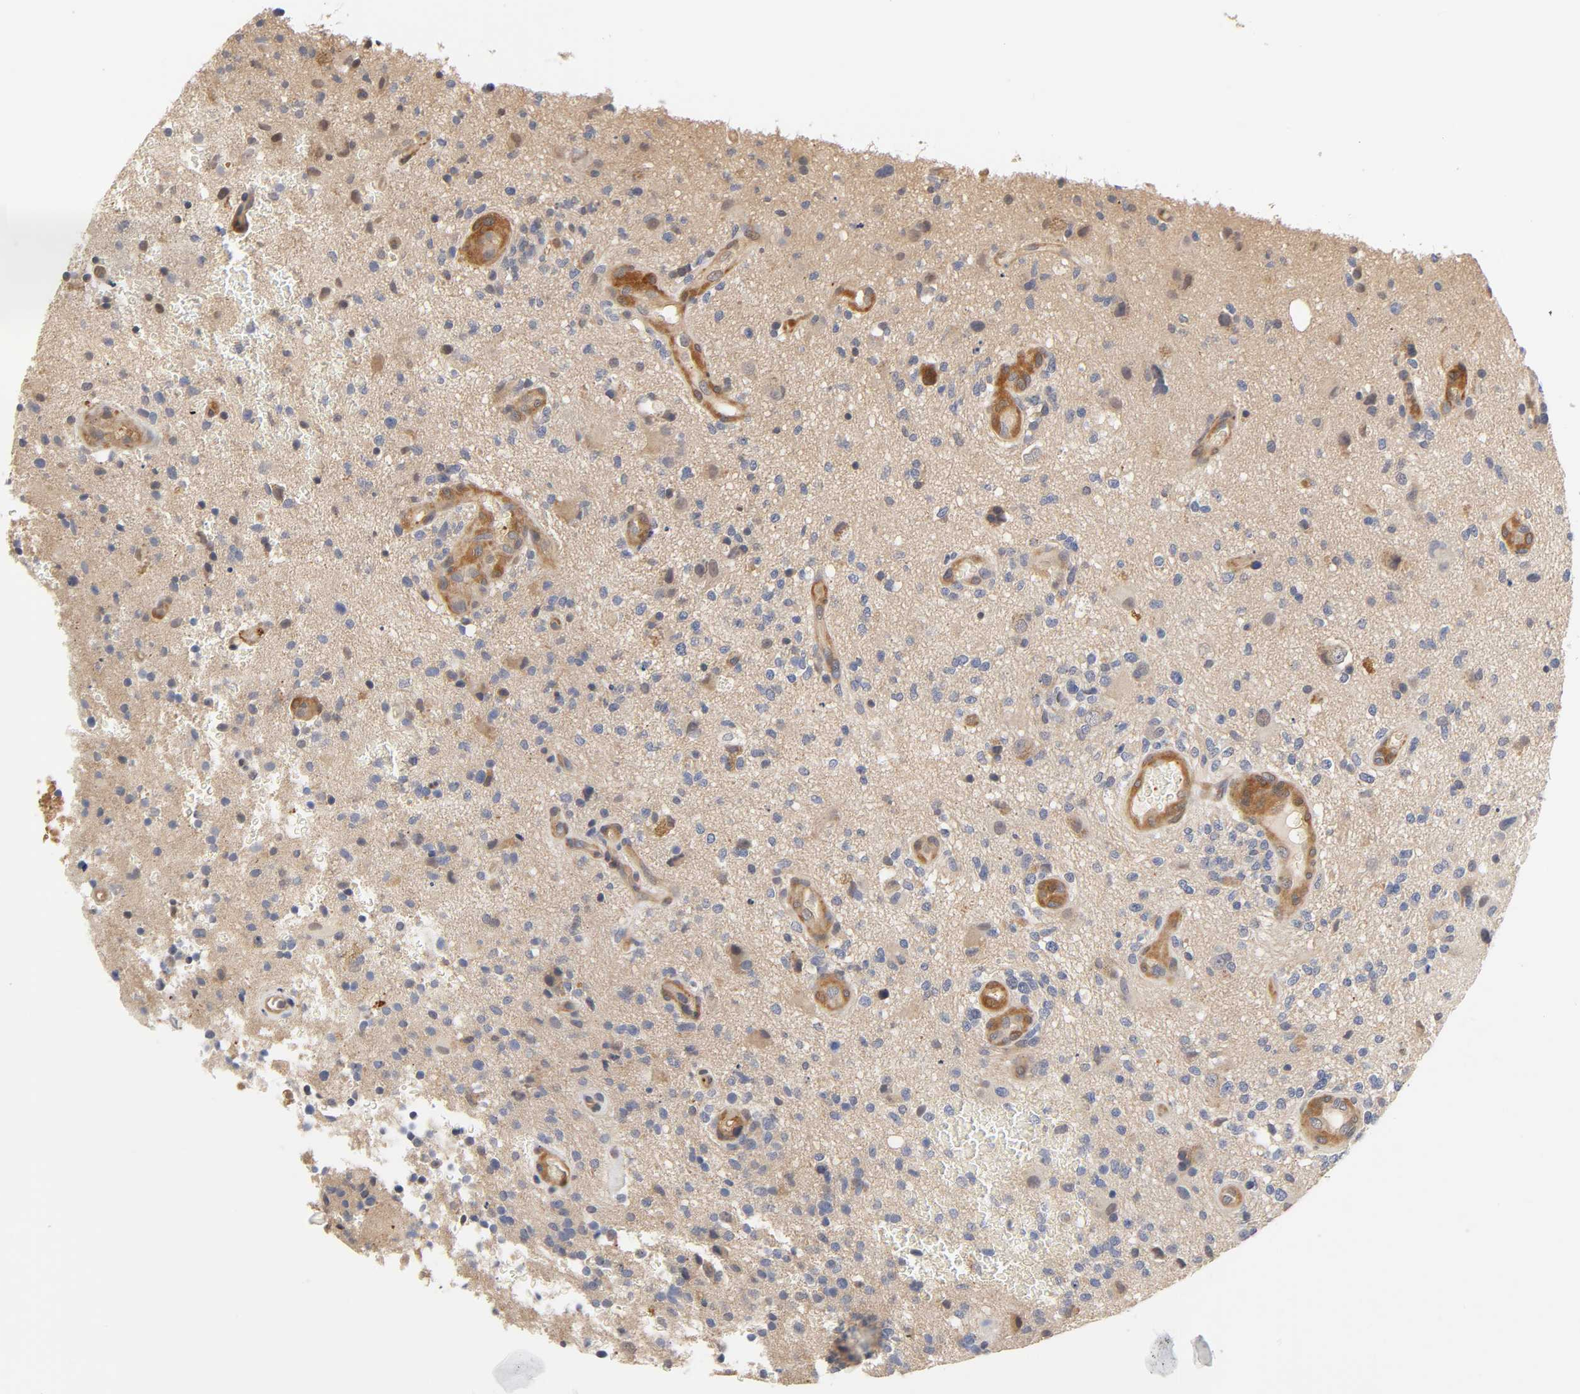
{"staining": {"intensity": "negative", "quantity": "none", "location": "none"}, "tissue": "glioma", "cell_type": "Tumor cells", "image_type": "cancer", "snomed": [{"axis": "morphology", "description": "Normal tissue, NOS"}, {"axis": "morphology", "description": "Glioma, malignant, High grade"}, {"axis": "topography", "description": "Cerebral cortex"}], "caption": "High magnification brightfield microscopy of high-grade glioma (malignant) stained with DAB (brown) and counterstained with hematoxylin (blue): tumor cells show no significant staining. The staining is performed using DAB brown chromogen with nuclei counter-stained in using hematoxylin.", "gene": "PDE5A", "patient": {"sex": "male", "age": 75}}